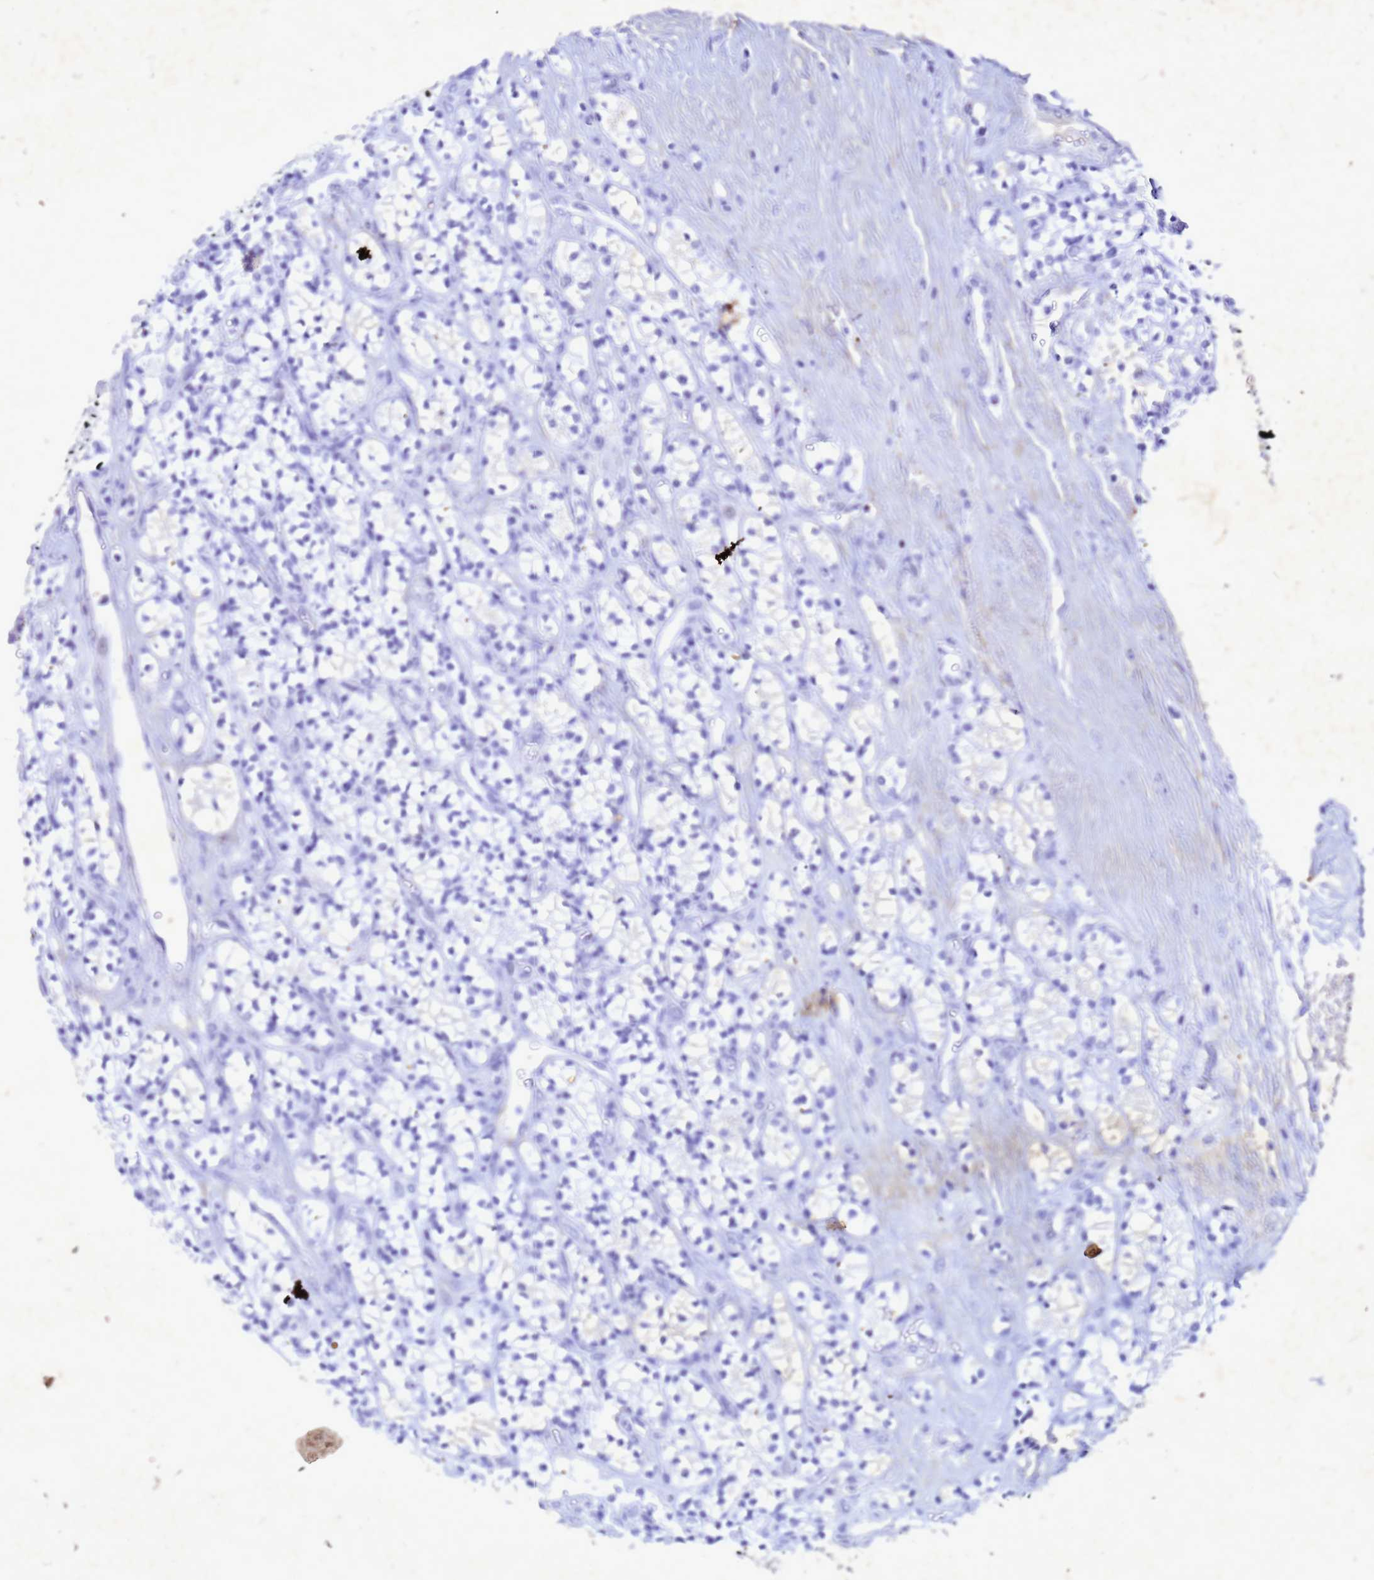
{"staining": {"intensity": "negative", "quantity": "none", "location": "none"}, "tissue": "renal cancer", "cell_type": "Tumor cells", "image_type": "cancer", "snomed": [{"axis": "morphology", "description": "Adenocarcinoma, NOS"}, {"axis": "topography", "description": "Kidney"}], "caption": "Renal cancer (adenocarcinoma) was stained to show a protein in brown. There is no significant expression in tumor cells. The staining is performed using DAB (3,3'-diaminobenzidine) brown chromogen with nuclei counter-stained in using hematoxylin.", "gene": "COPS9", "patient": {"sex": "male", "age": 77}}